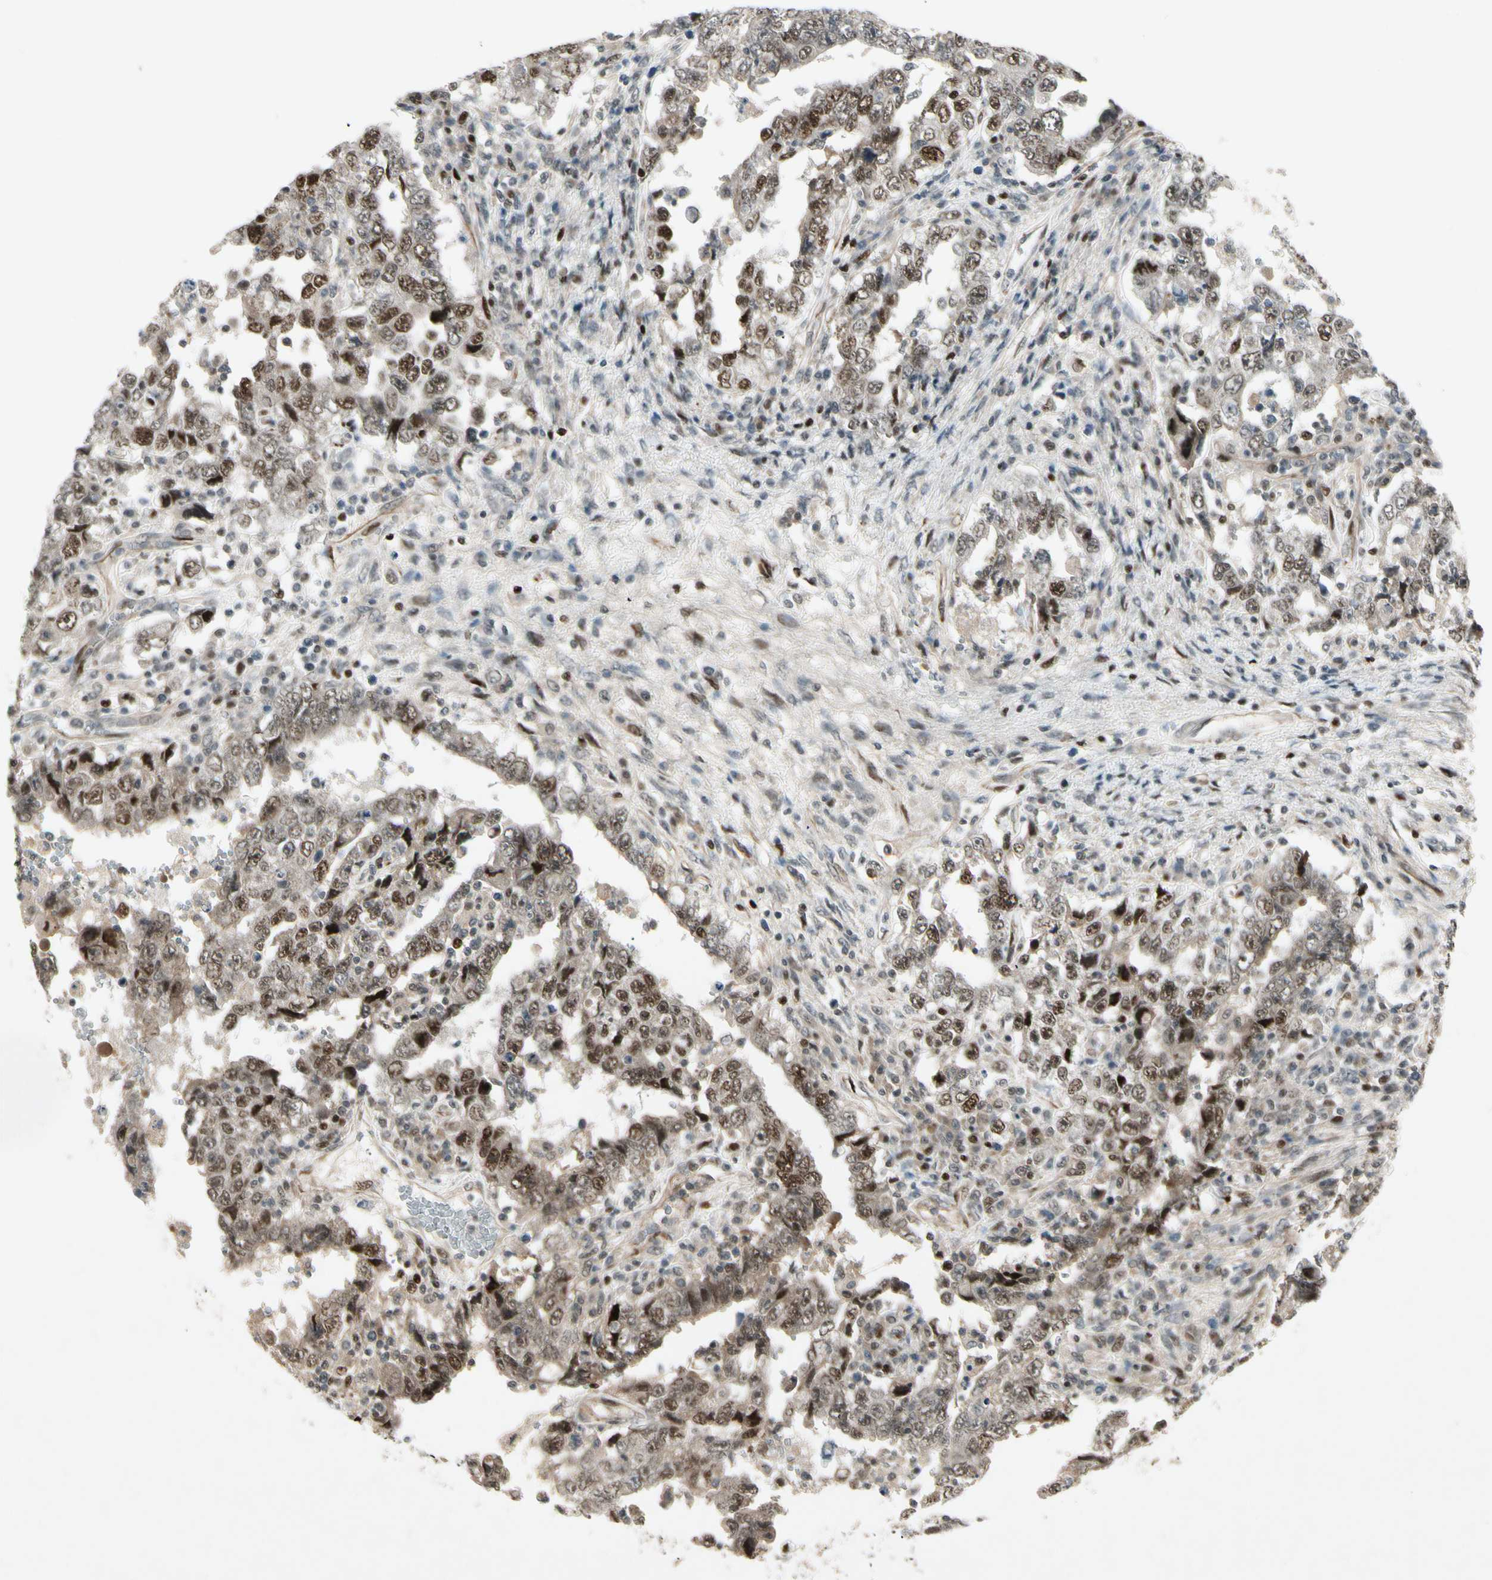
{"staining": {"intensity": "strong", "quantity": "25%-75%", "location": "nuclear"}, "tissue": "testis cancer", "cell_type": "Tumor cells", "image_type": "cancer", "snomed": [{"axis": "morphology", "description": "Carcinoma, Embryonal, NOS"}, {"axis": "topography", "description": "Testis"}], "caption": "This is a histology image of IHC staining of embryonal carcinoma (testis), which shows strong staining in the nuclear of tumor cells.", "gene": "CDK11A", "patient": {"sex": "male", "age": 26}}